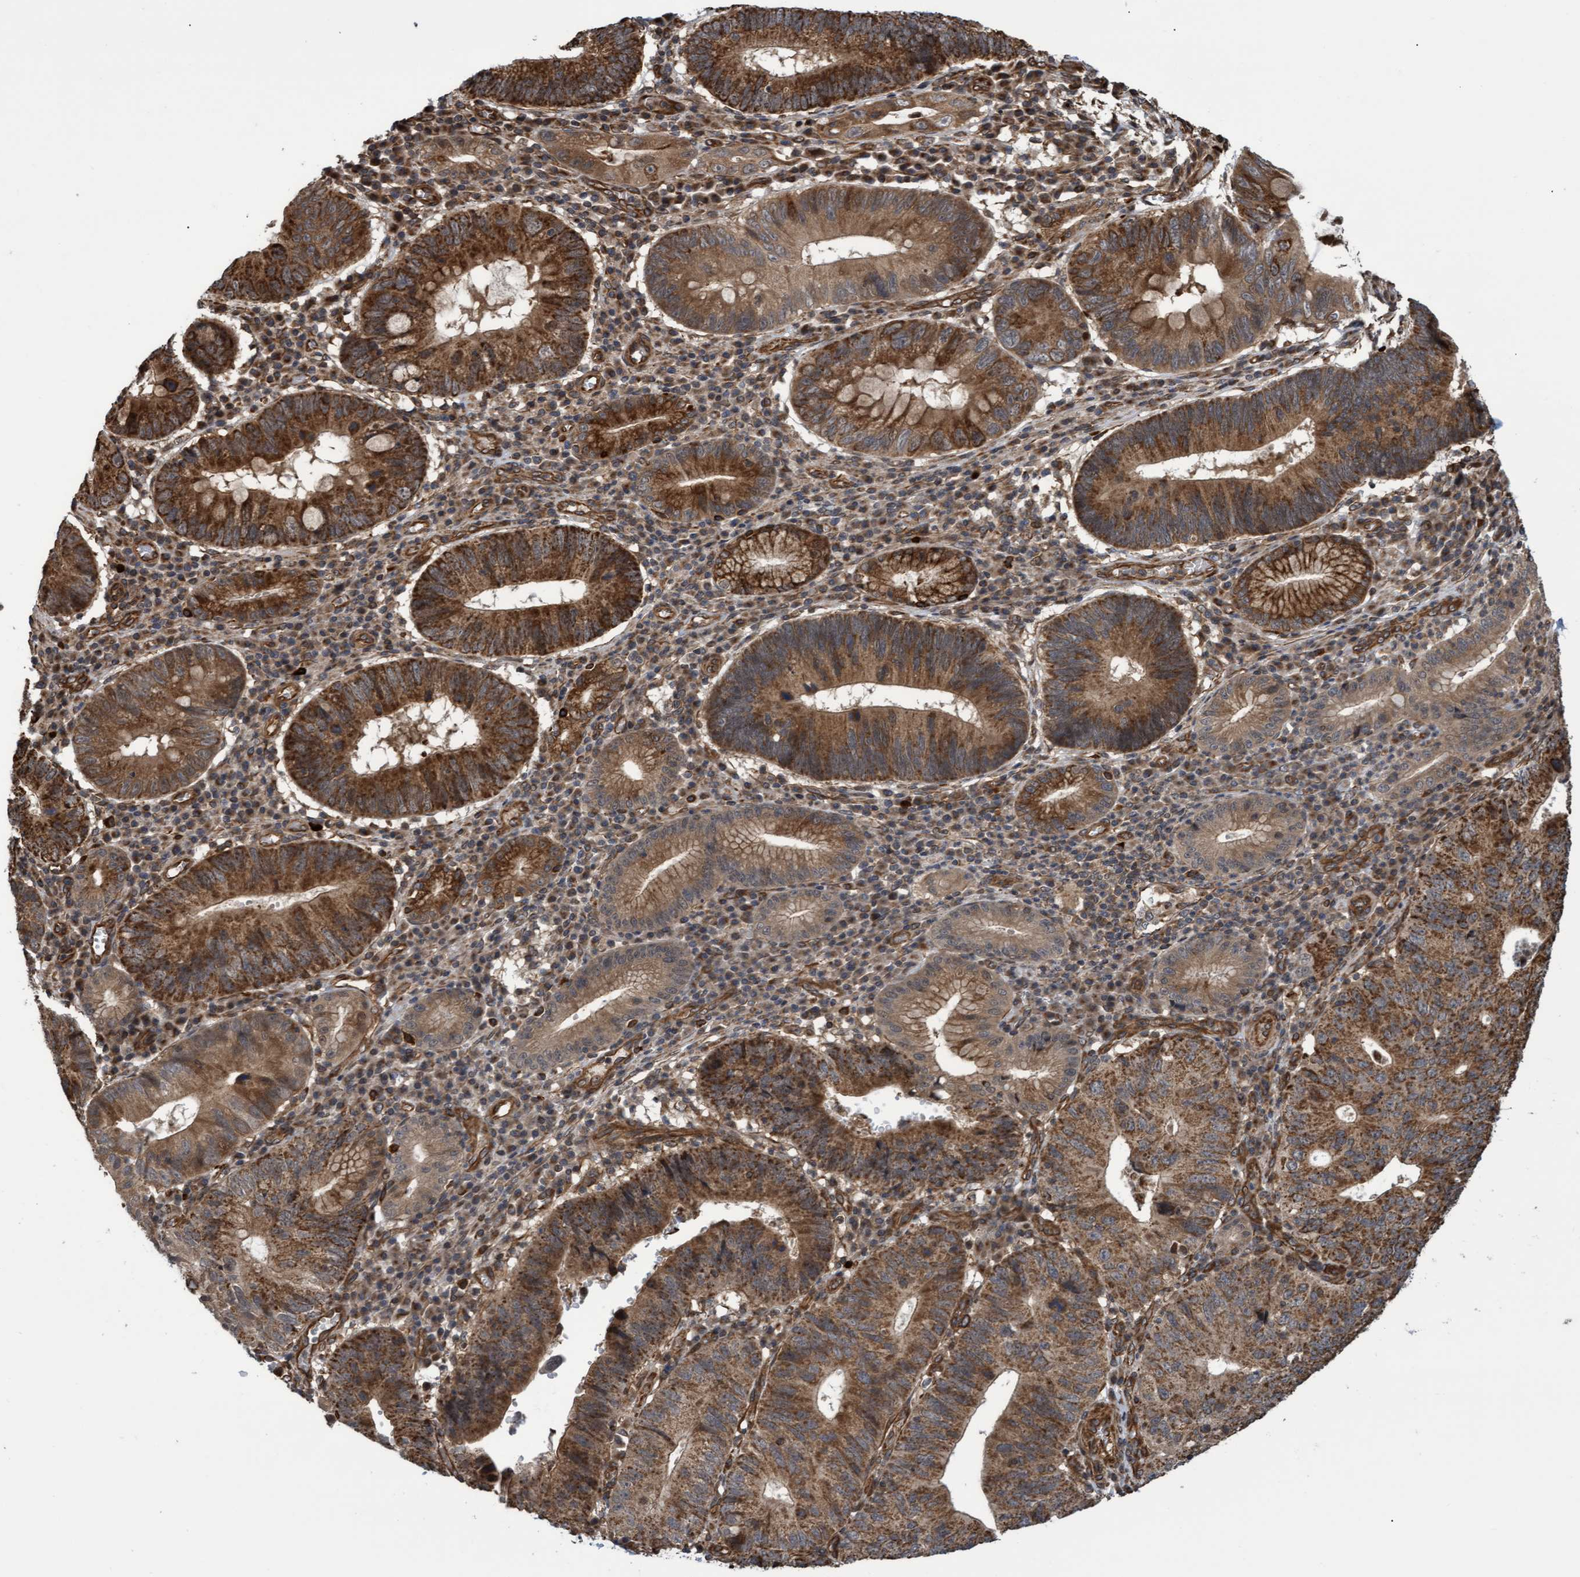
{"staining": {"intensity": "strong", "quantity": ">75%", "location": "cytoplasmic/membranous"}, "tissue": "stomach cancer", "cell_type": "Tumor cells", "image_type": "cancer", "snomed": [{"axis": "morphology", "description": "Adenocarcinoma, NOS"}, {"axis": "topography", "description": "Stomach"}], "caption": "DAB immunohistochemical staining of stomach adenocarcinoma displays strong cytoplasmic/membranous protein positivity in about >75% of tumor cells.", "gene": "TNFRSF10B", "patient": {"sex": "male", "age": 59}}